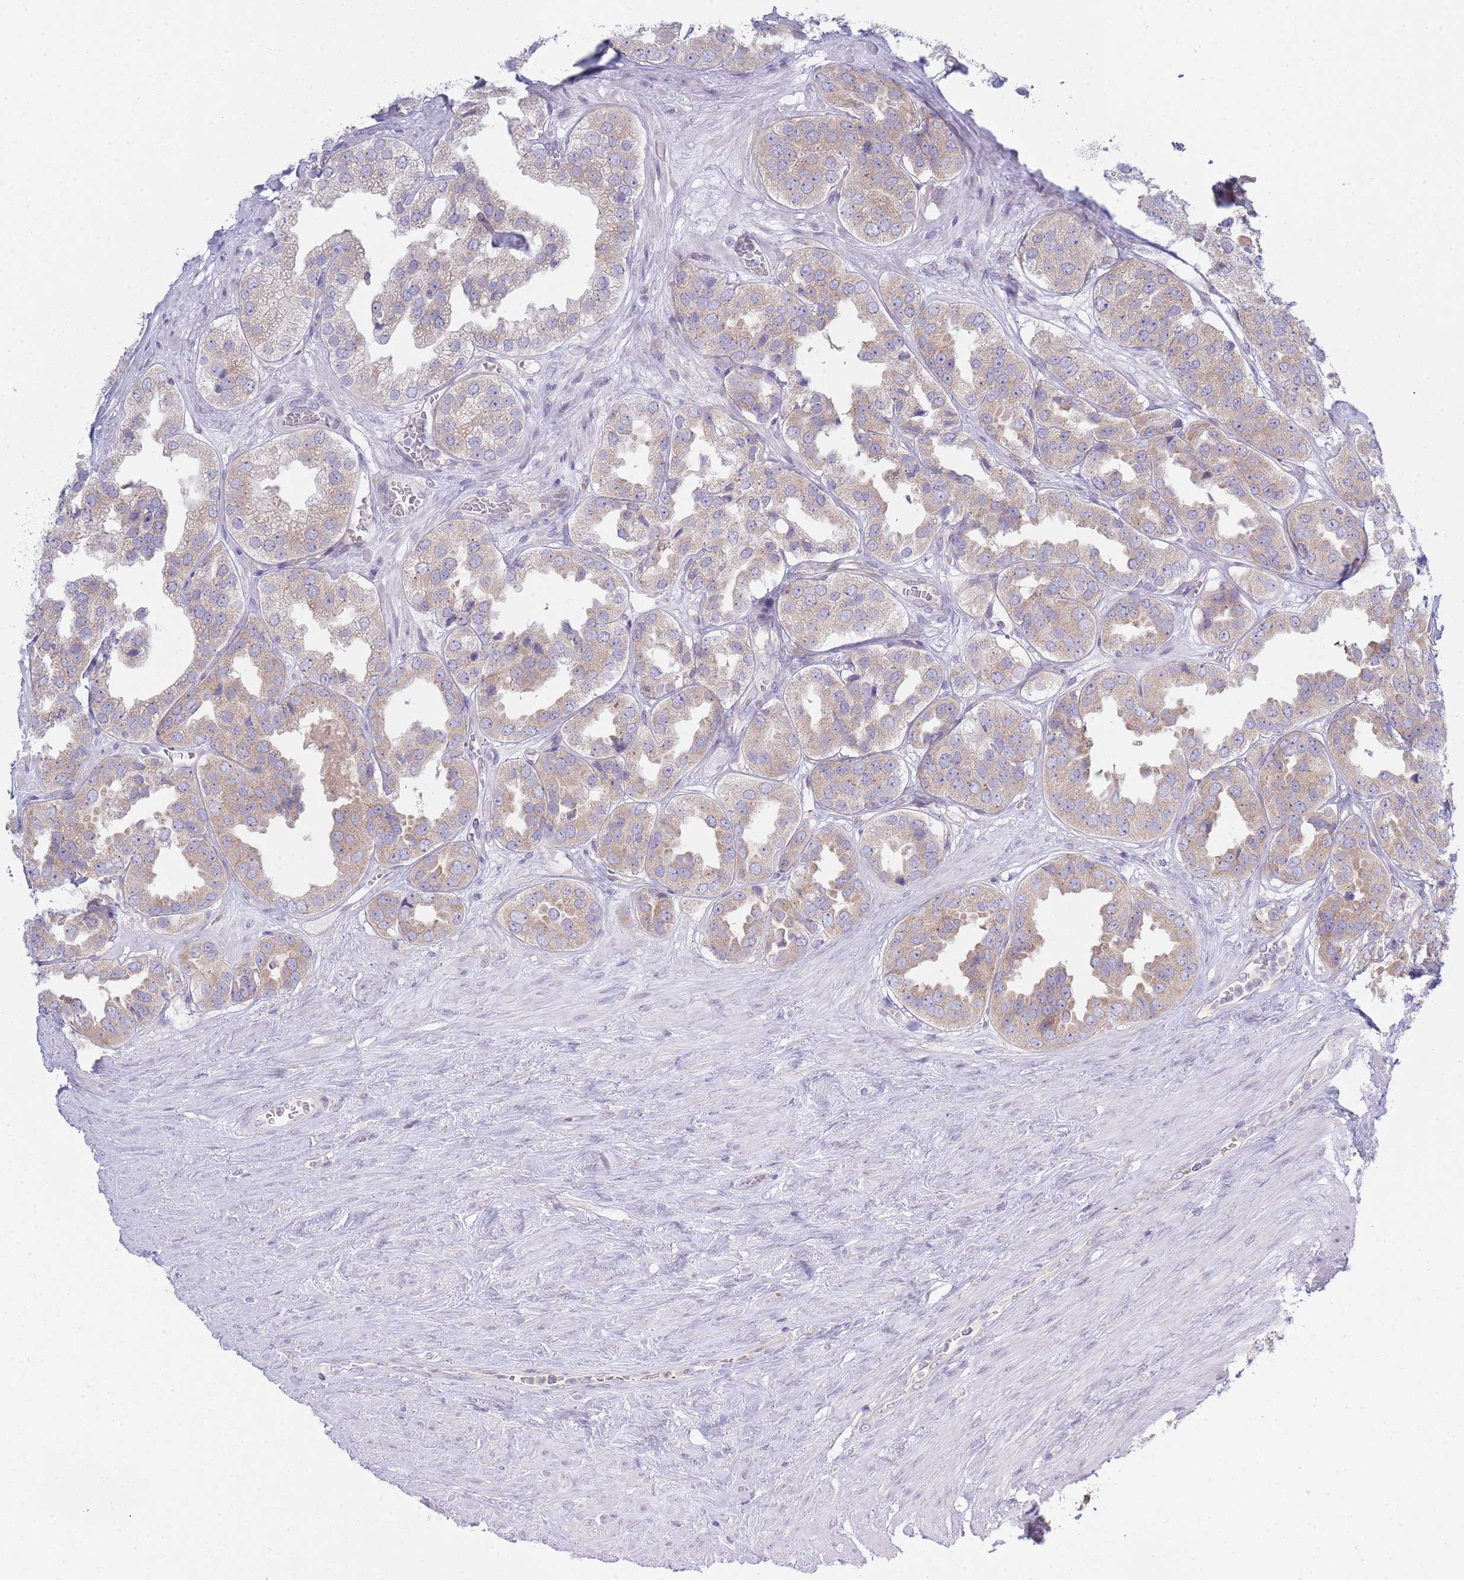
{"staining": {"intensity": "weak", "quantity": ">75%", "location": "cytoplasmic/membranous"}, "tissue": "prostate cancer", "cell_type": "Tumor cells", "image_type": "cancer", "snomed": [{"axis": "morphology", "description": "Adenocarcinoma, High grade"}, {"axis": "topography", "description": "Prostate"}], "caption": "Prostate adenocarcinoma (high-grade) stained with immunohistochemistry displays weak cytoplasmic/membranous expression in about >75% of tumor cells.", "gene": "OR5L2", "patient": {"sex": "male", "age": 63}}